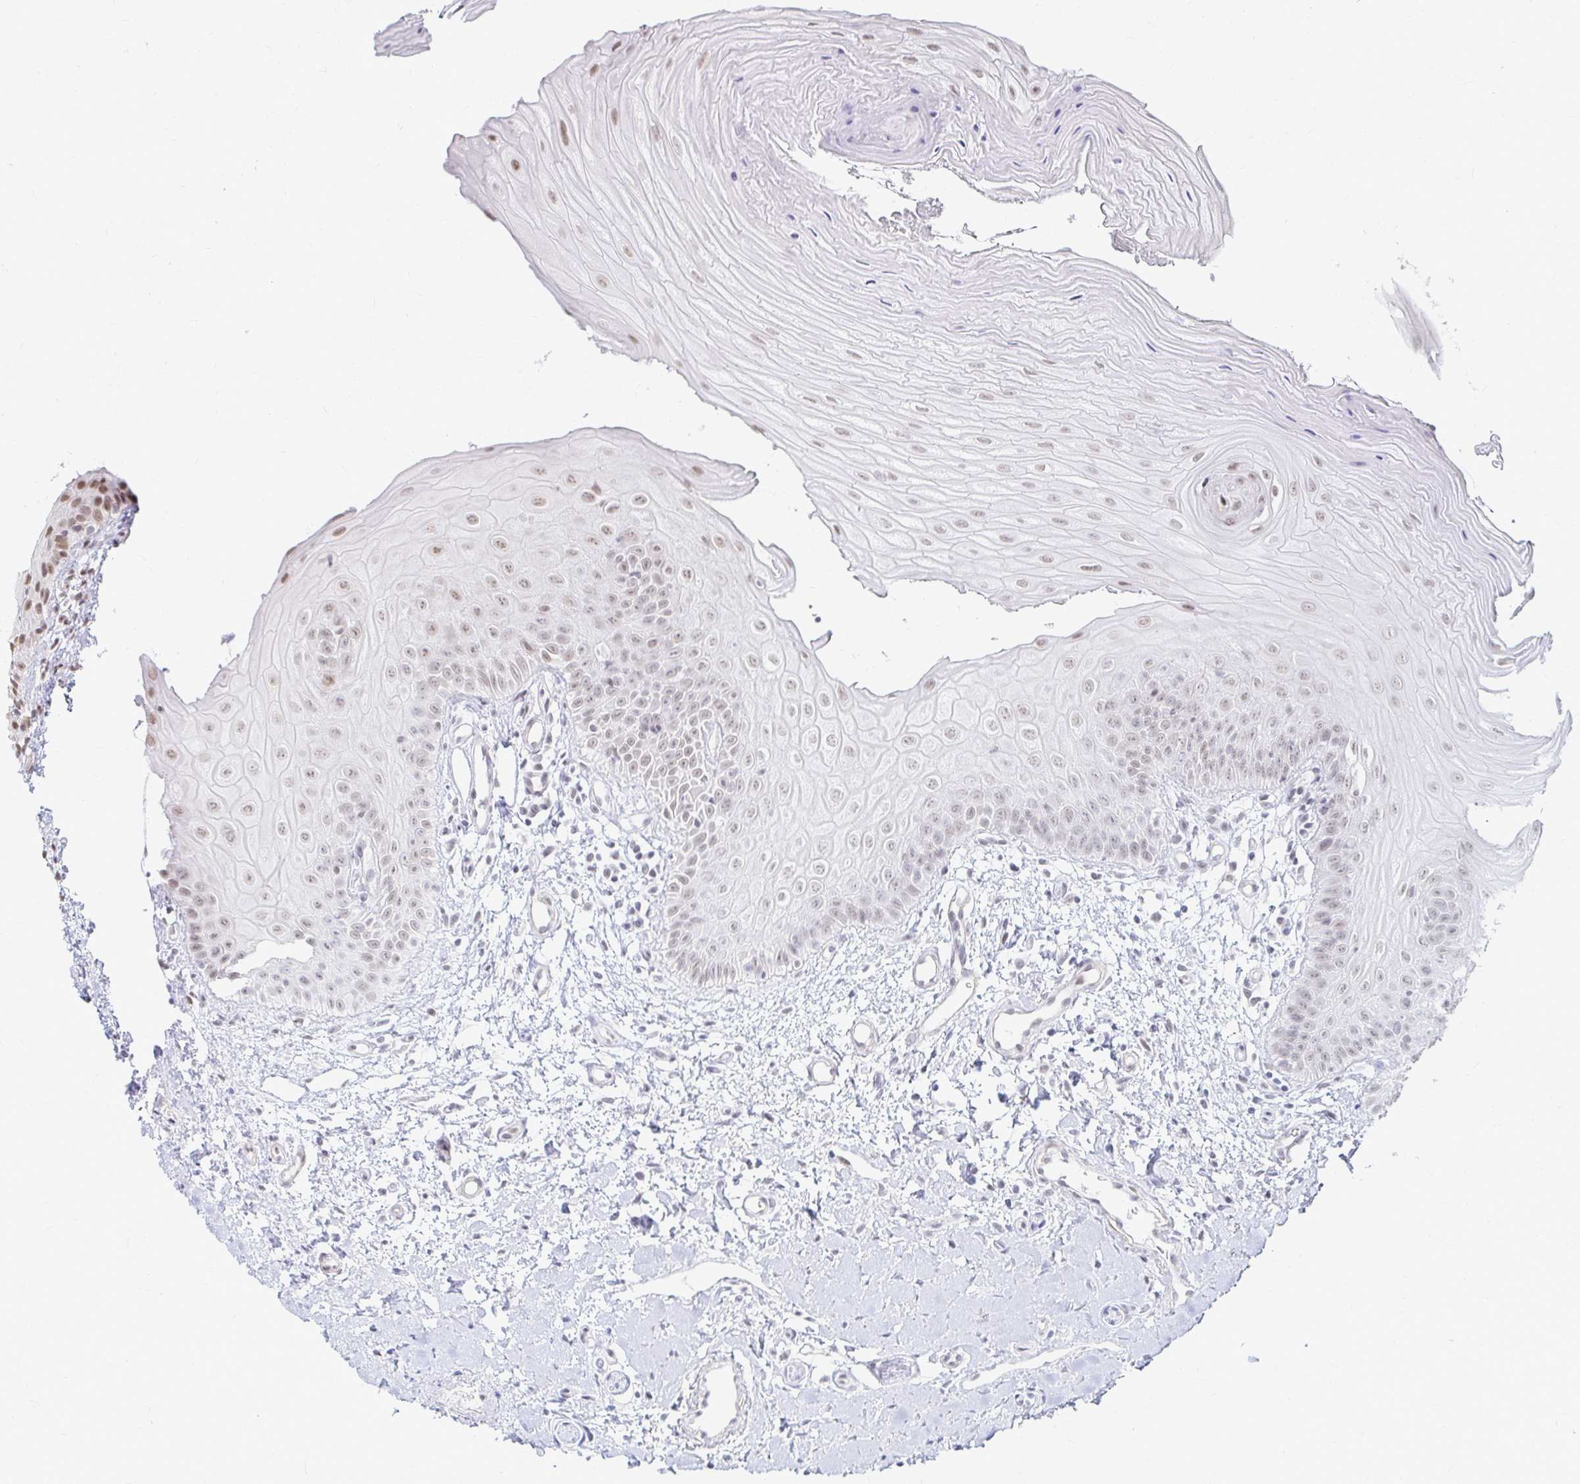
{"staining": {"intensity": "weak", "quantity": "25%-75%", "location": "nuclear"}, "tissue": "oral mucosa", "cell_type": "Squamous epithelial cells", "image_type": "normal", "snomed": [{"axis": "morphology", "description": "Normal tissue, NOS"}, {"axis": "topography", "description": "Oral tissue"}], "caption": "Brown immunohistochemical staining in unremarkable human oral mucosa displays weak nuclear positivity in approximately 25%-75% of squamous epithelial cells. The staining was performed using DAB, with brown indicating positive protein expression. Nuclei are stained blue with hematoxylin.", "gene": "HNRNPU", "patient": {"sex": "female", "age": 73}}